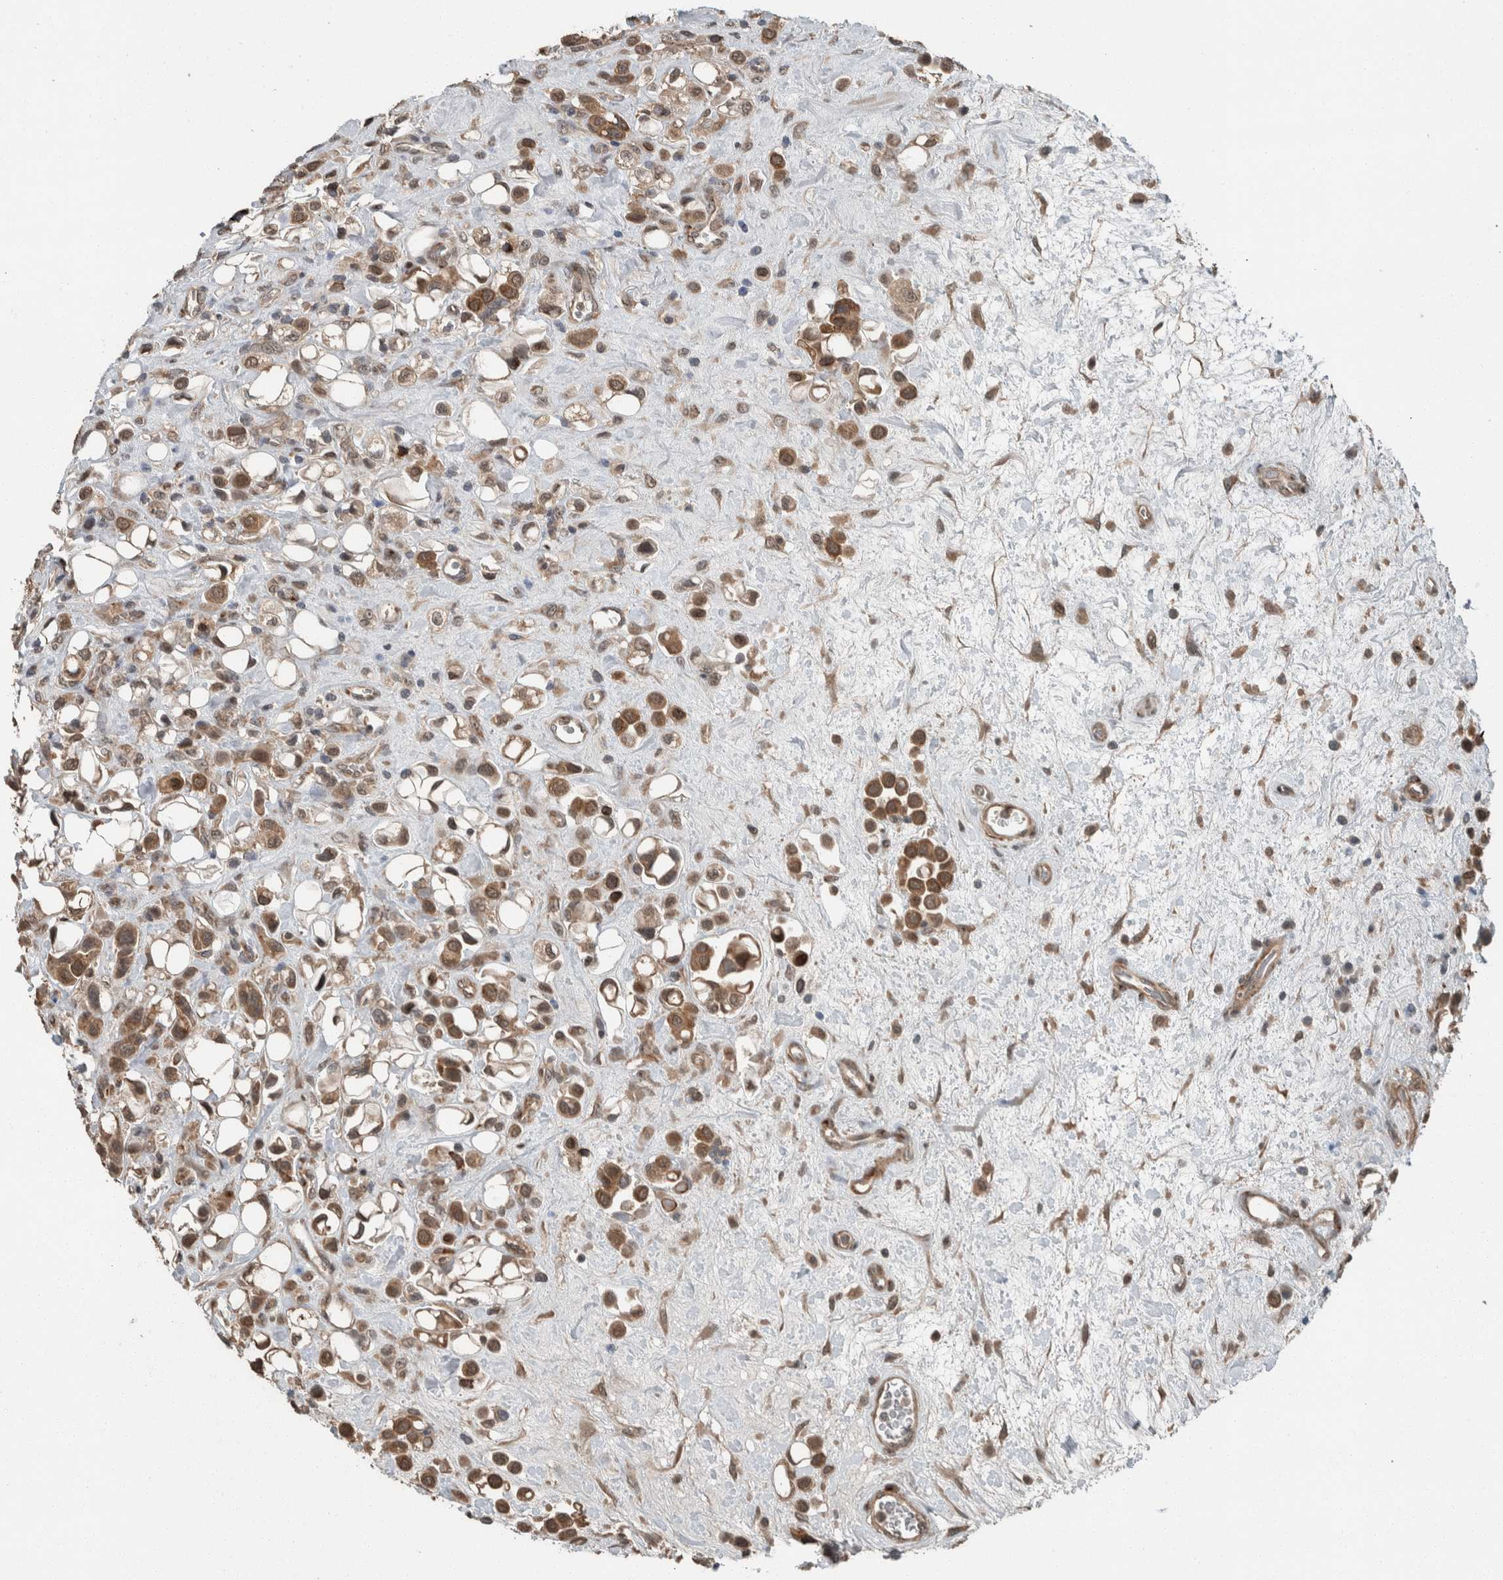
{"staining": {"intensity": "moderate", "quantity": ">75%", "location": "cytoplasmic/membranous"}, "tissue": "urothelial cancer", "cell_type": "Tumor cells", "image_type": "cancer", "snomed": [{"axis": "morphology", "description": "Urothelial carcinoma, High grade"}, {"axis": "topography", "description": "Urinary bladder"}], "caption": "An immunohistochemistry (IHC) image of tumor tissue is shown. Protein staining in brown highlights moderate cytoplasmic/membranous positivity in urothelial carcinoma (high-grade) within tumor cells.", "gene": "MYO1E", "patient": {"sex": "male", "age": 50}}